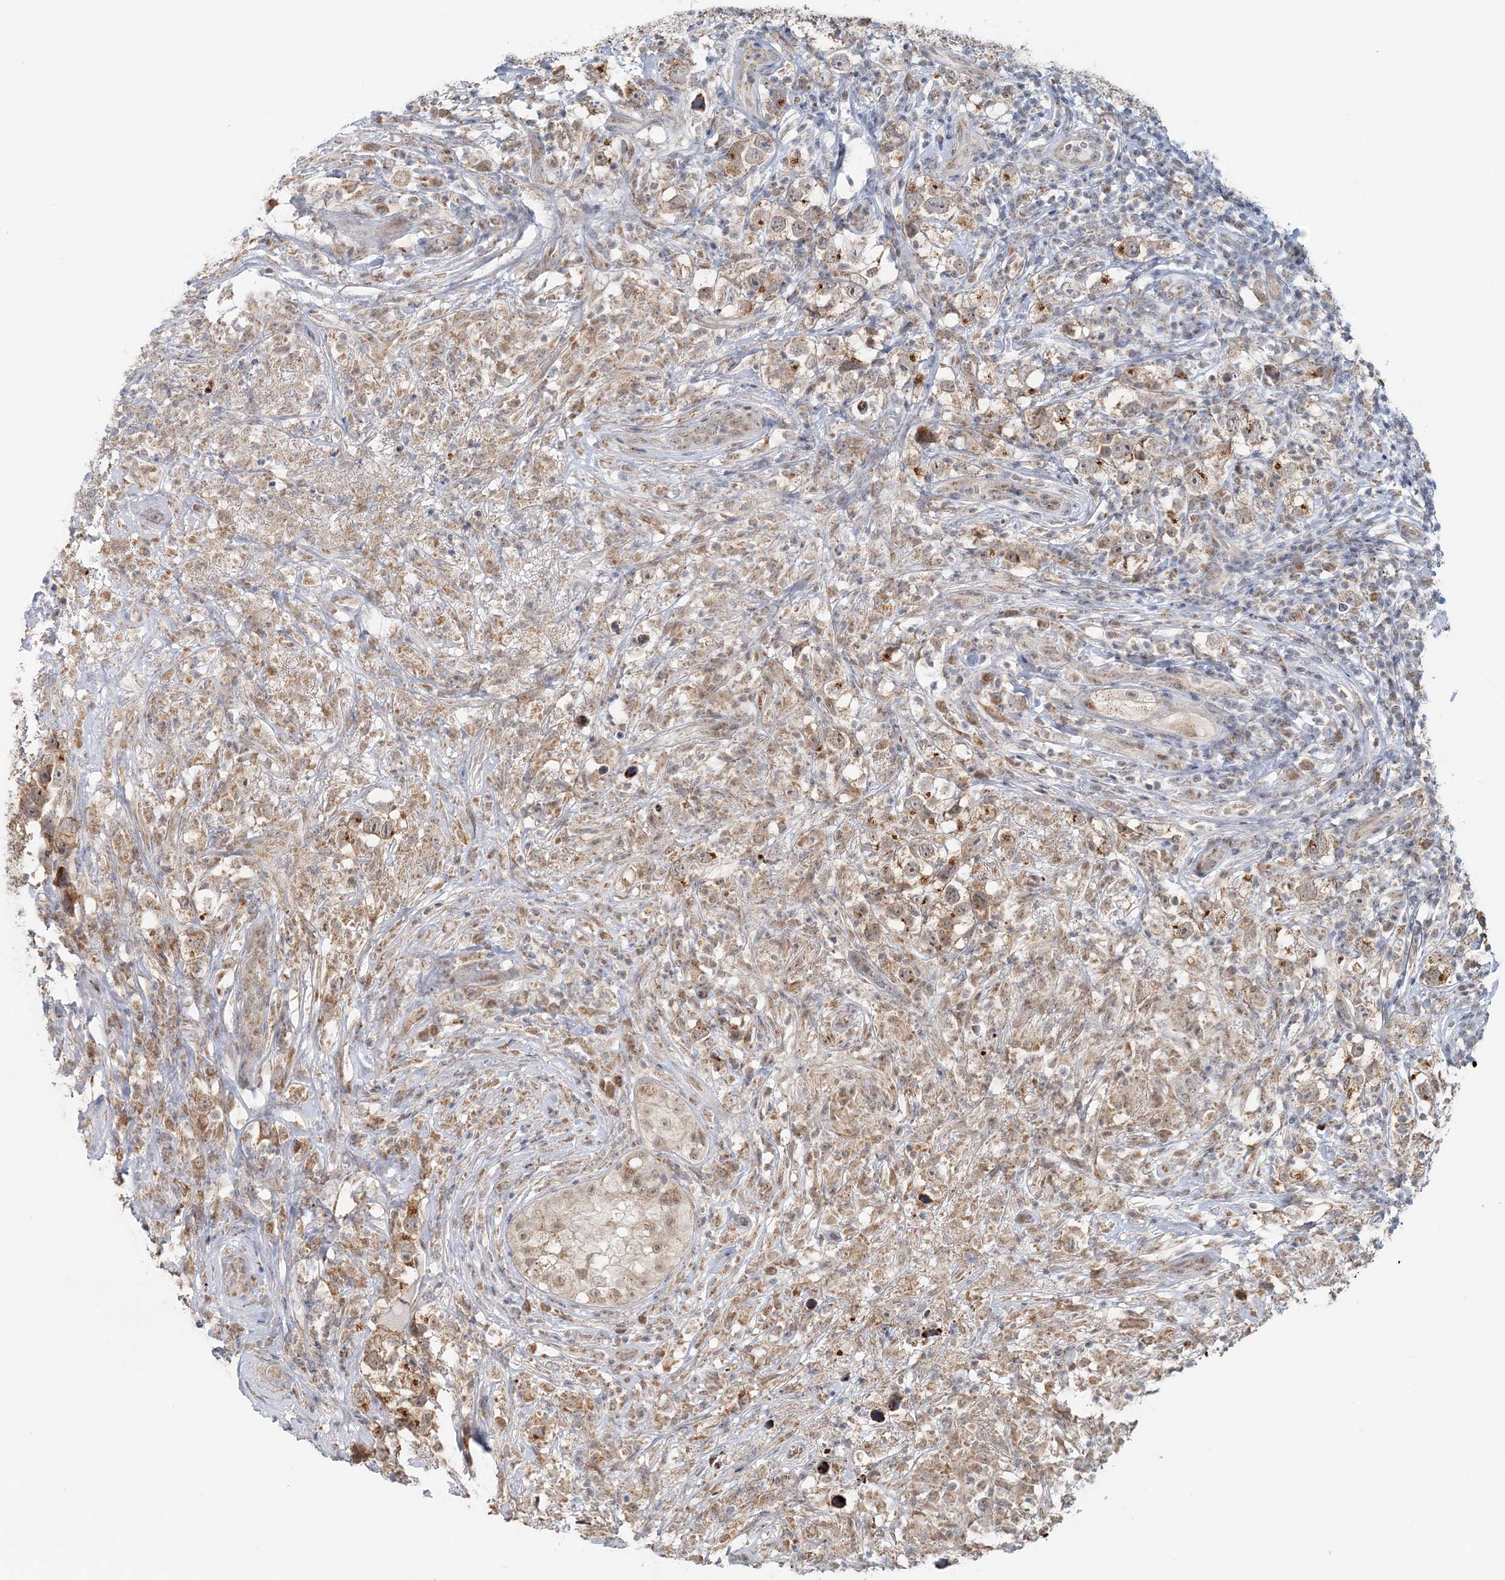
{"staining": {"intensity": "weak", "quantity": ">75%", "location": "cytoplasmic/membranous"}, "tissue": "testis cancer", "cell_type": "Tumor cells", "image_type": "cancer", "snomed": [{"axis": "morphology", "description": "Seminoma, NOS"}, {"axis": "topography", "description": "Testis"}], "caption": "Seminoma (testis) stained with IHC exhibits weak cytoplasmic/membranous expression in approximately >75% of tumor cells. Using DAB (brown) and hematoxylin (blue) stains, captured at high magnification using brightfield microscopy.", "gene": "RNF150", "patient": {"sex": "male", "age": 49}}